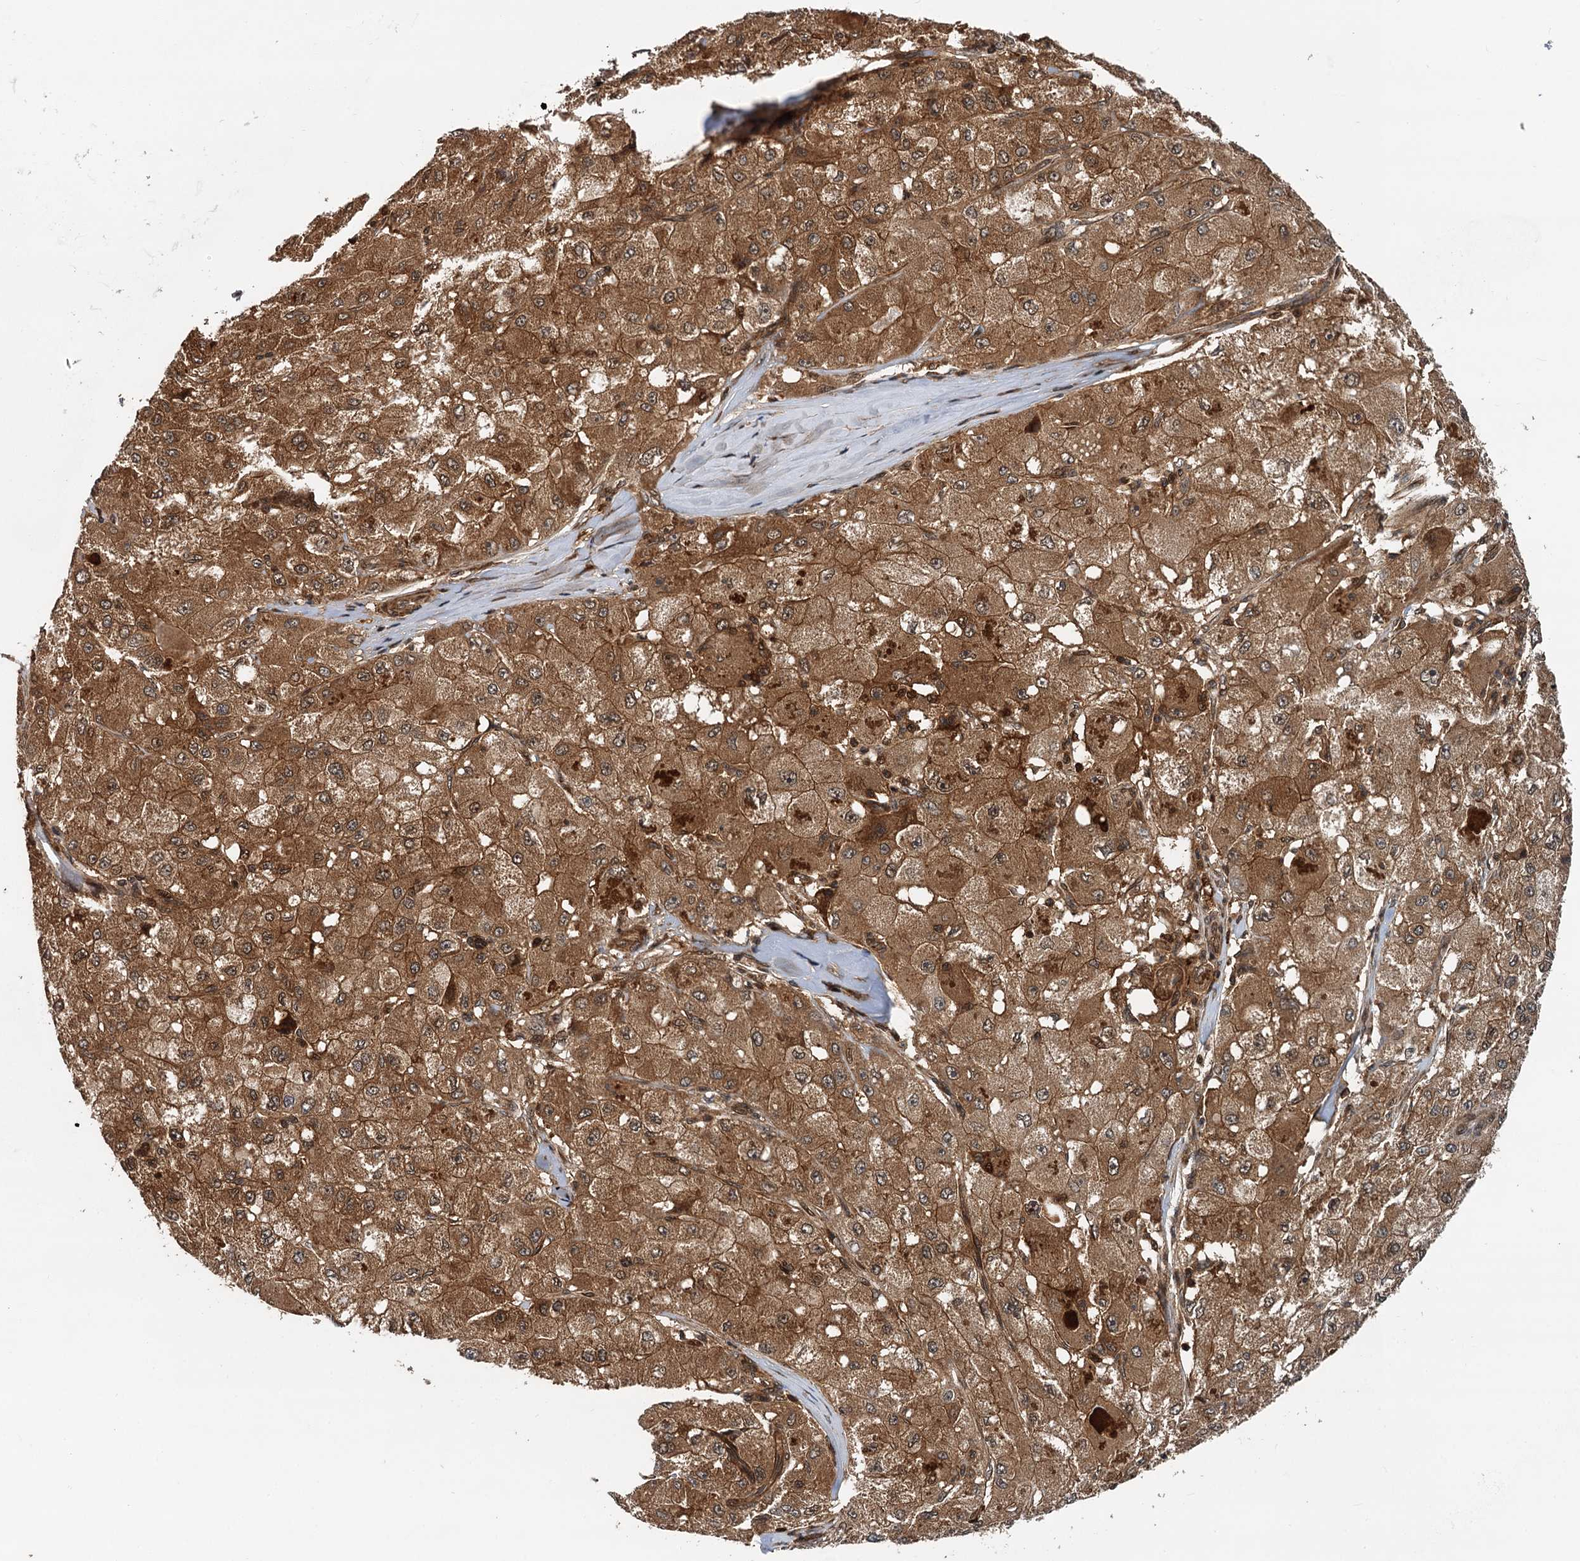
{"staining": {"intensity": "moderate", "quantity": ">75%", "location": "cytoplasmic/membranous"}, "tissue": "liver cancer", "cell_type": "Tumor cells", "image_type": "cancer", "snomed": [{"axis": "morphology", "description": "Carcinoma, Hepatocellular, NOS"}, {"axis": "topography", "description": "Liver"}], "caption": "This histopathology image exhibits immunohistochemistry staining of human liver hepatocellular carcinoma, with medium moderate cytoplasmic/membranous expression in approximately >75% of tumor cells.", "gene": "STUB1", "patient": {"sex": "male", "age": 80}}